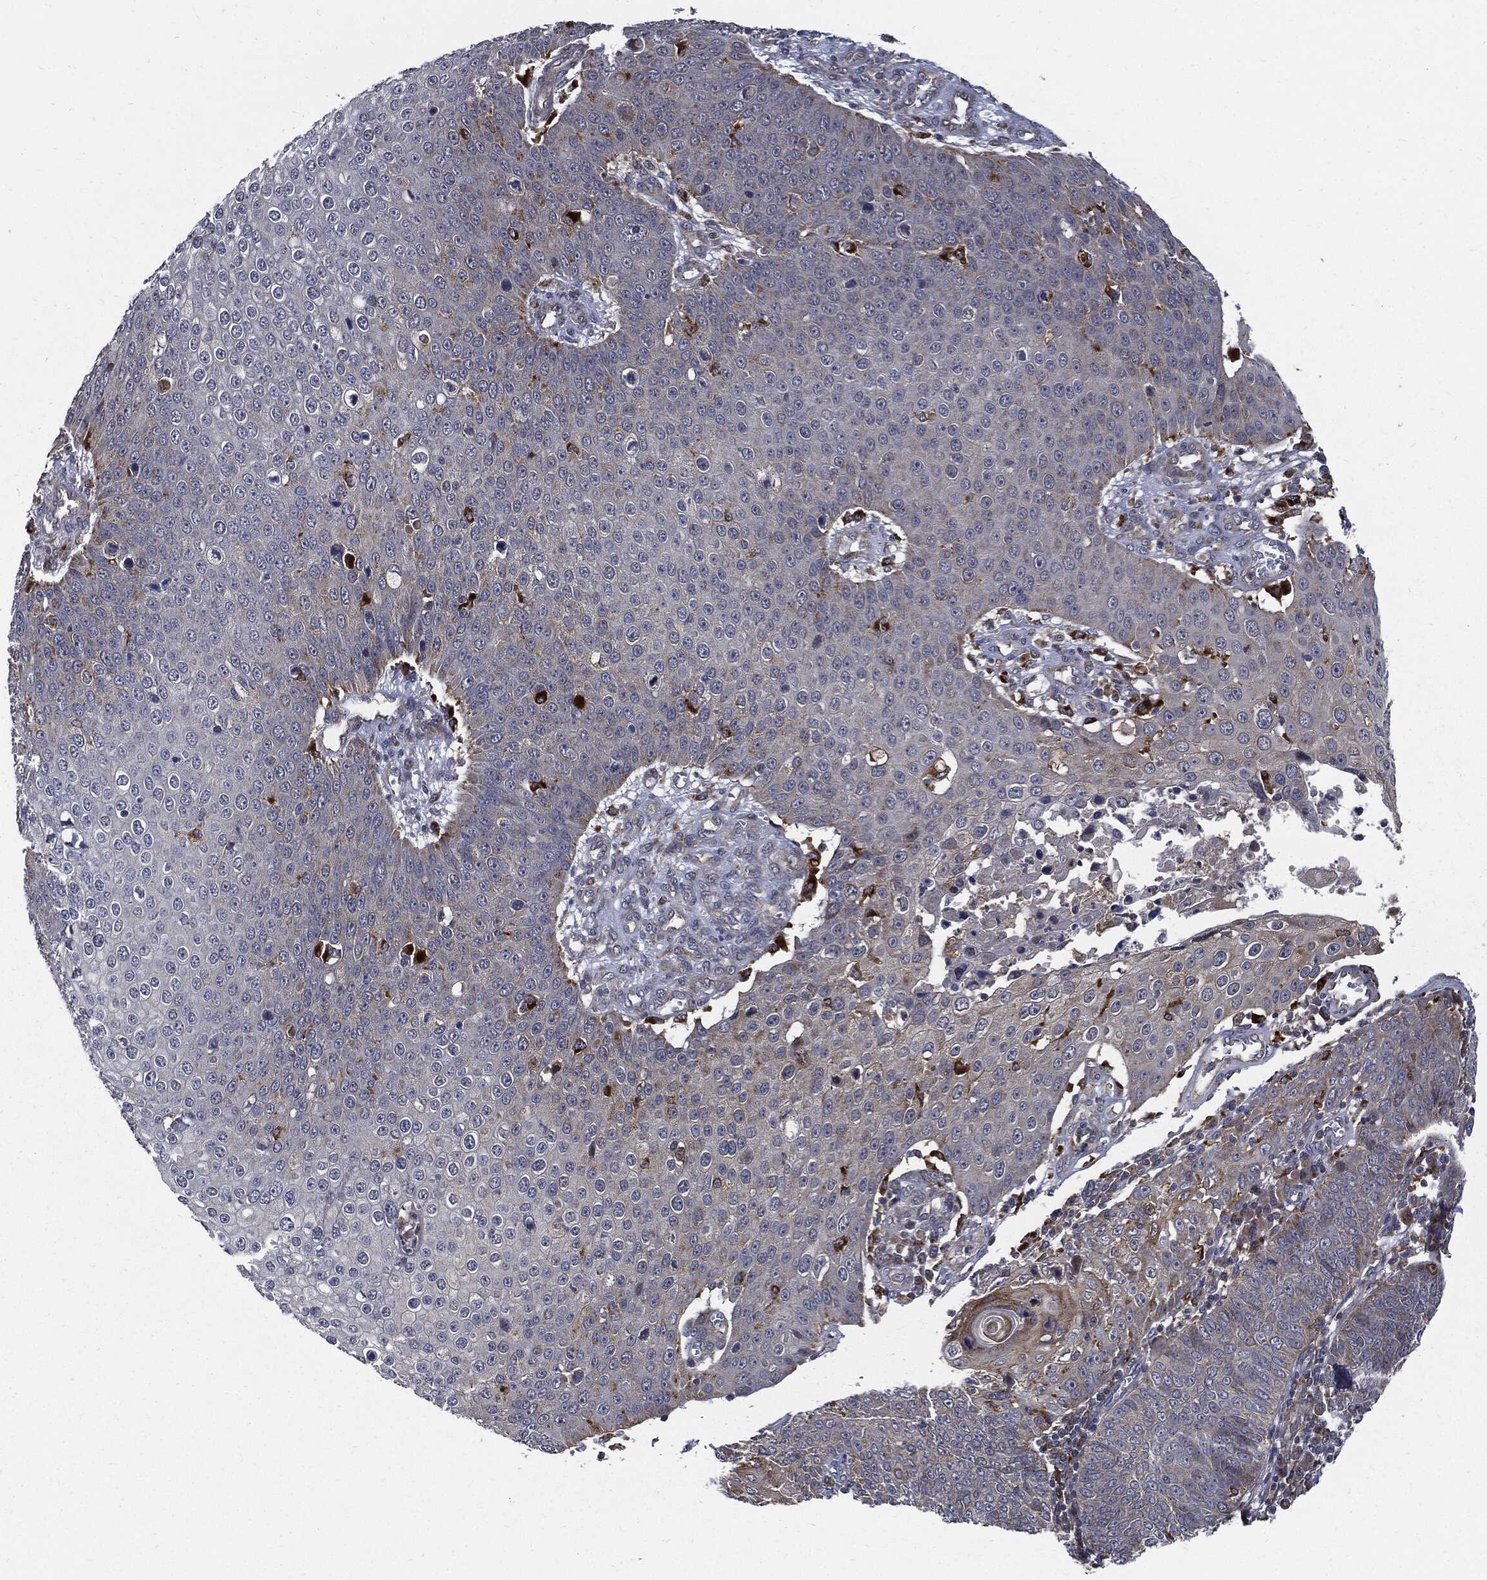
{"staining": {"intensity": "moderate", "quantity": "<25%", "location": "cytoplasmic/membranous"}, "tissue": "skin cancer", "cell_type": "Tumor cells", "image_type": "cancer", "snomed": [{"axis": "morphology", "description": "Squamous cell carcinoma, NOS"}, {"axis": "topography", "description": "Skin"}], "caption": "Squamous cell carcinoma (skin) stained for a protein (brown) demonstrates moderate cytoplasmic/membranous positive staining in approximately <25% of tumor cells.", "gene": "SLC31A2", "patient": {"sex": "male", "age": 71}}